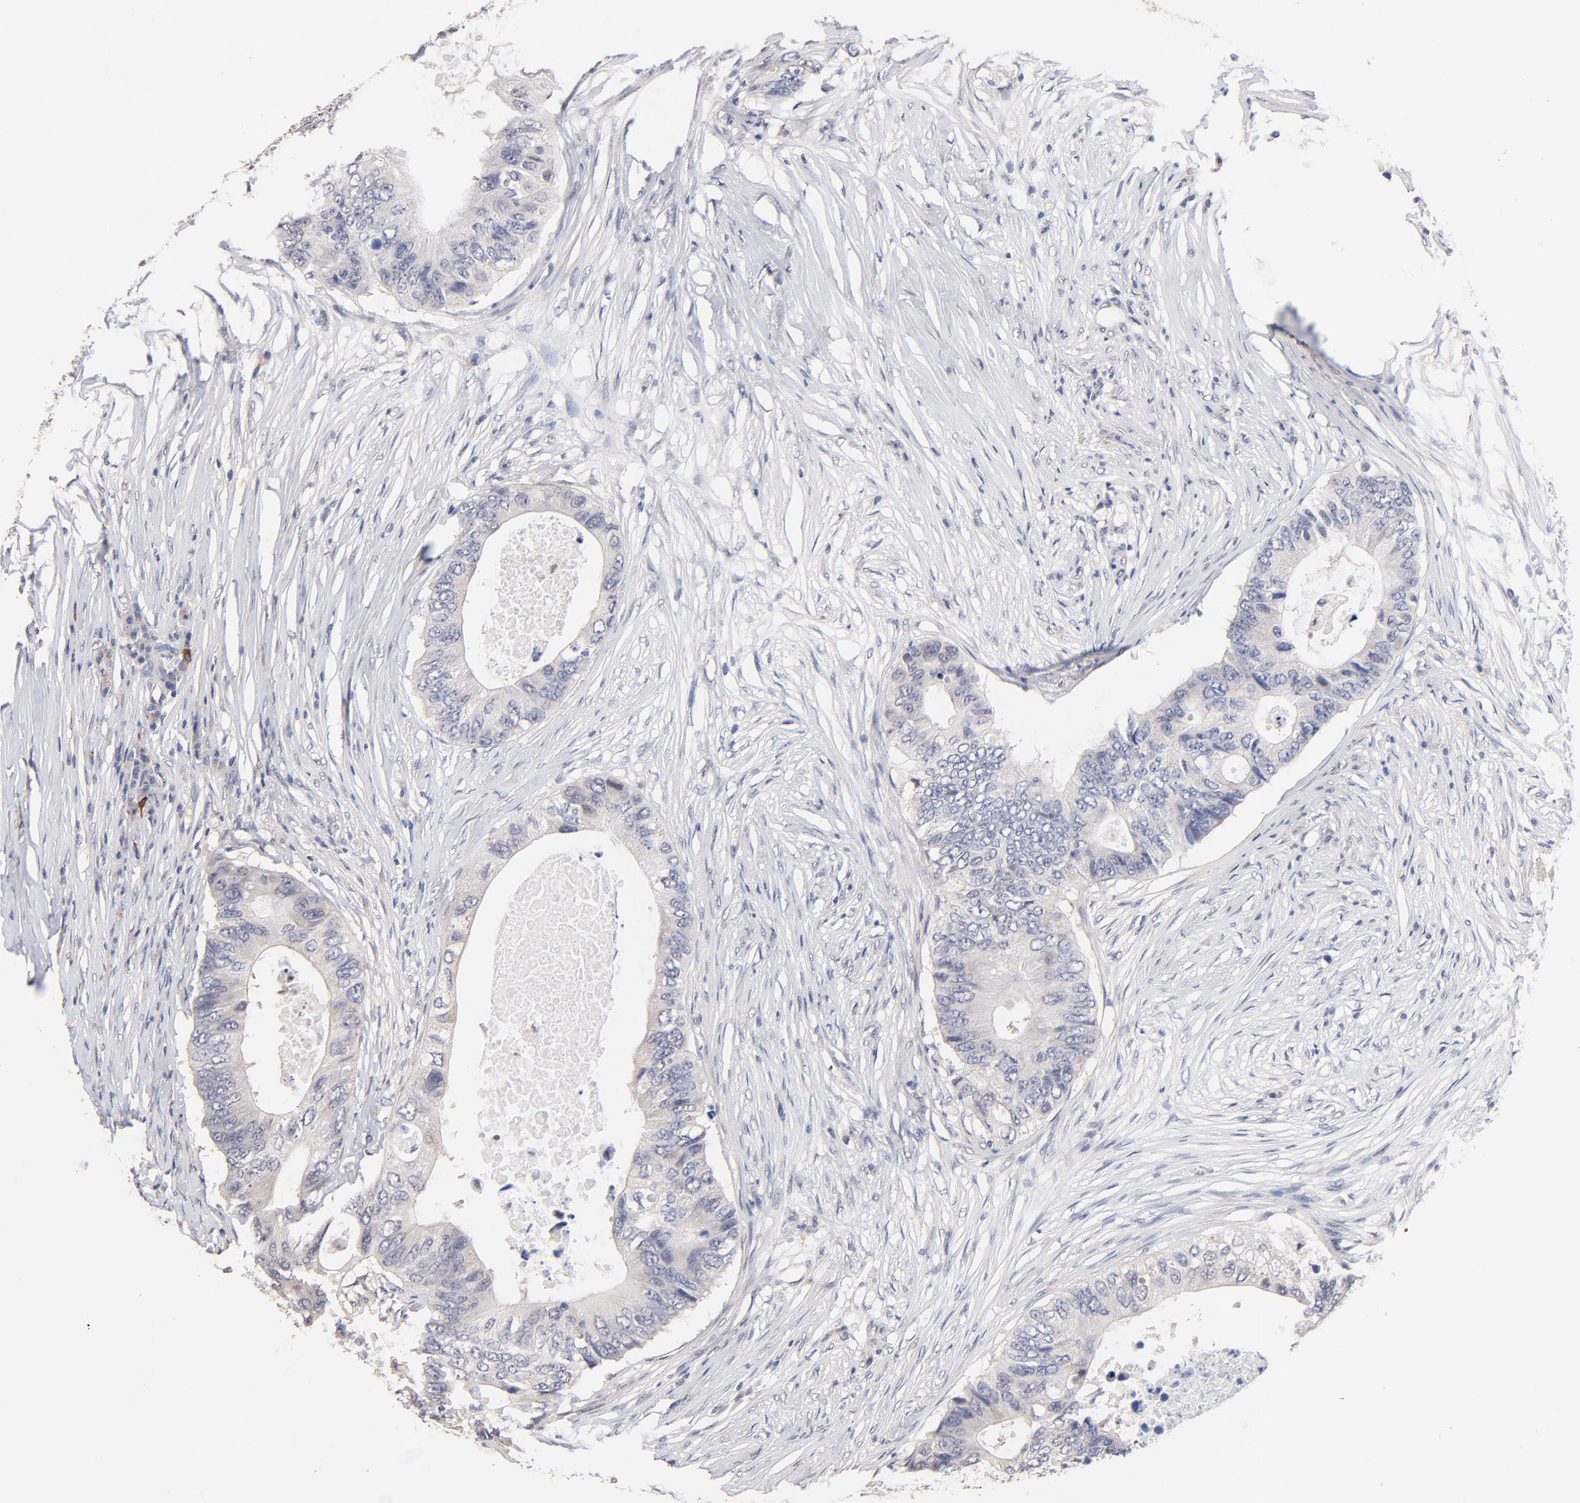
{"staining": {"intensity": "negative", "quantity": "none", "location": "none"}, "tissue": "colorectal cancer", "cell_type": "Tumor cells", "image_type": "cancer", "snomed": [{"axis": "morphology", "description": "Adenocarcinoma, NOS"}, {"axis": "topography", "description": "Colon"}], "caption": "This is a photomicrograph of immunohistochemistry staining of colorectal adenocarcinoma, which shows no expression in tumor cells.", "gene": "RIBC2", "patient": {"sex": "male", "age": 71}}